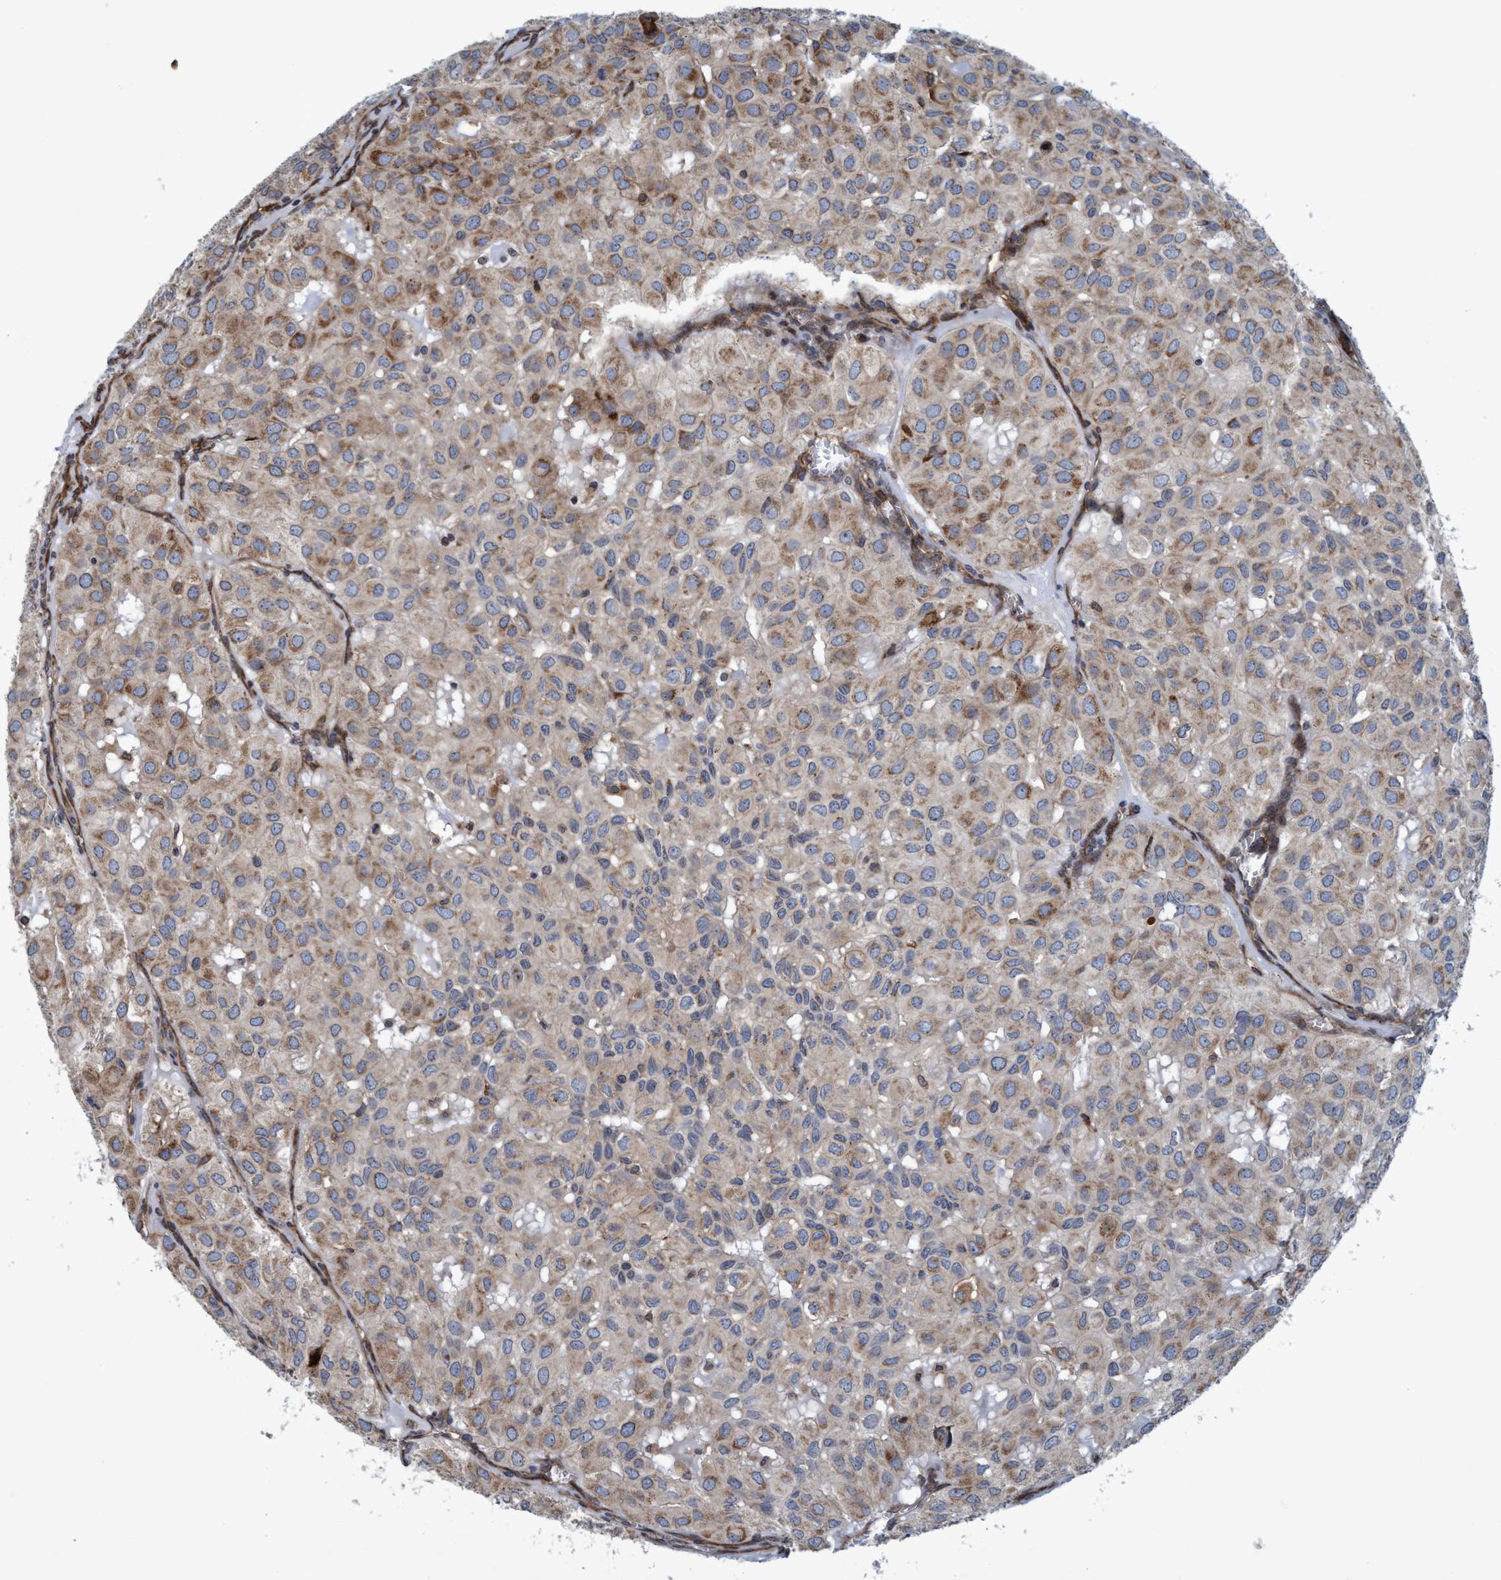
{"staining": {"intensity": "moderate", "quantity": "<25%", "location": "cytoplasmic/membranous"}, "tissue": "head and neck cancer", "cell_type": "Tumor cells", "image_type": "cancer", "snomed": [{"axis": "morphology", "description": "Adenocarcinoma, NOS"}, {"axis": "topography", "description": "Salivary gland, NOS"}, {"axis": "topography", "description": "Head-Neck"}], "caption": "Head and neck cancer tissue demonstrates moderate cytoplasmic/membranous staining in approximately <25% of tumor cells, visualized by immunohistochemistry.", "gene": "SLC16A3", "patient": {"sex": "female", "age": 76}}